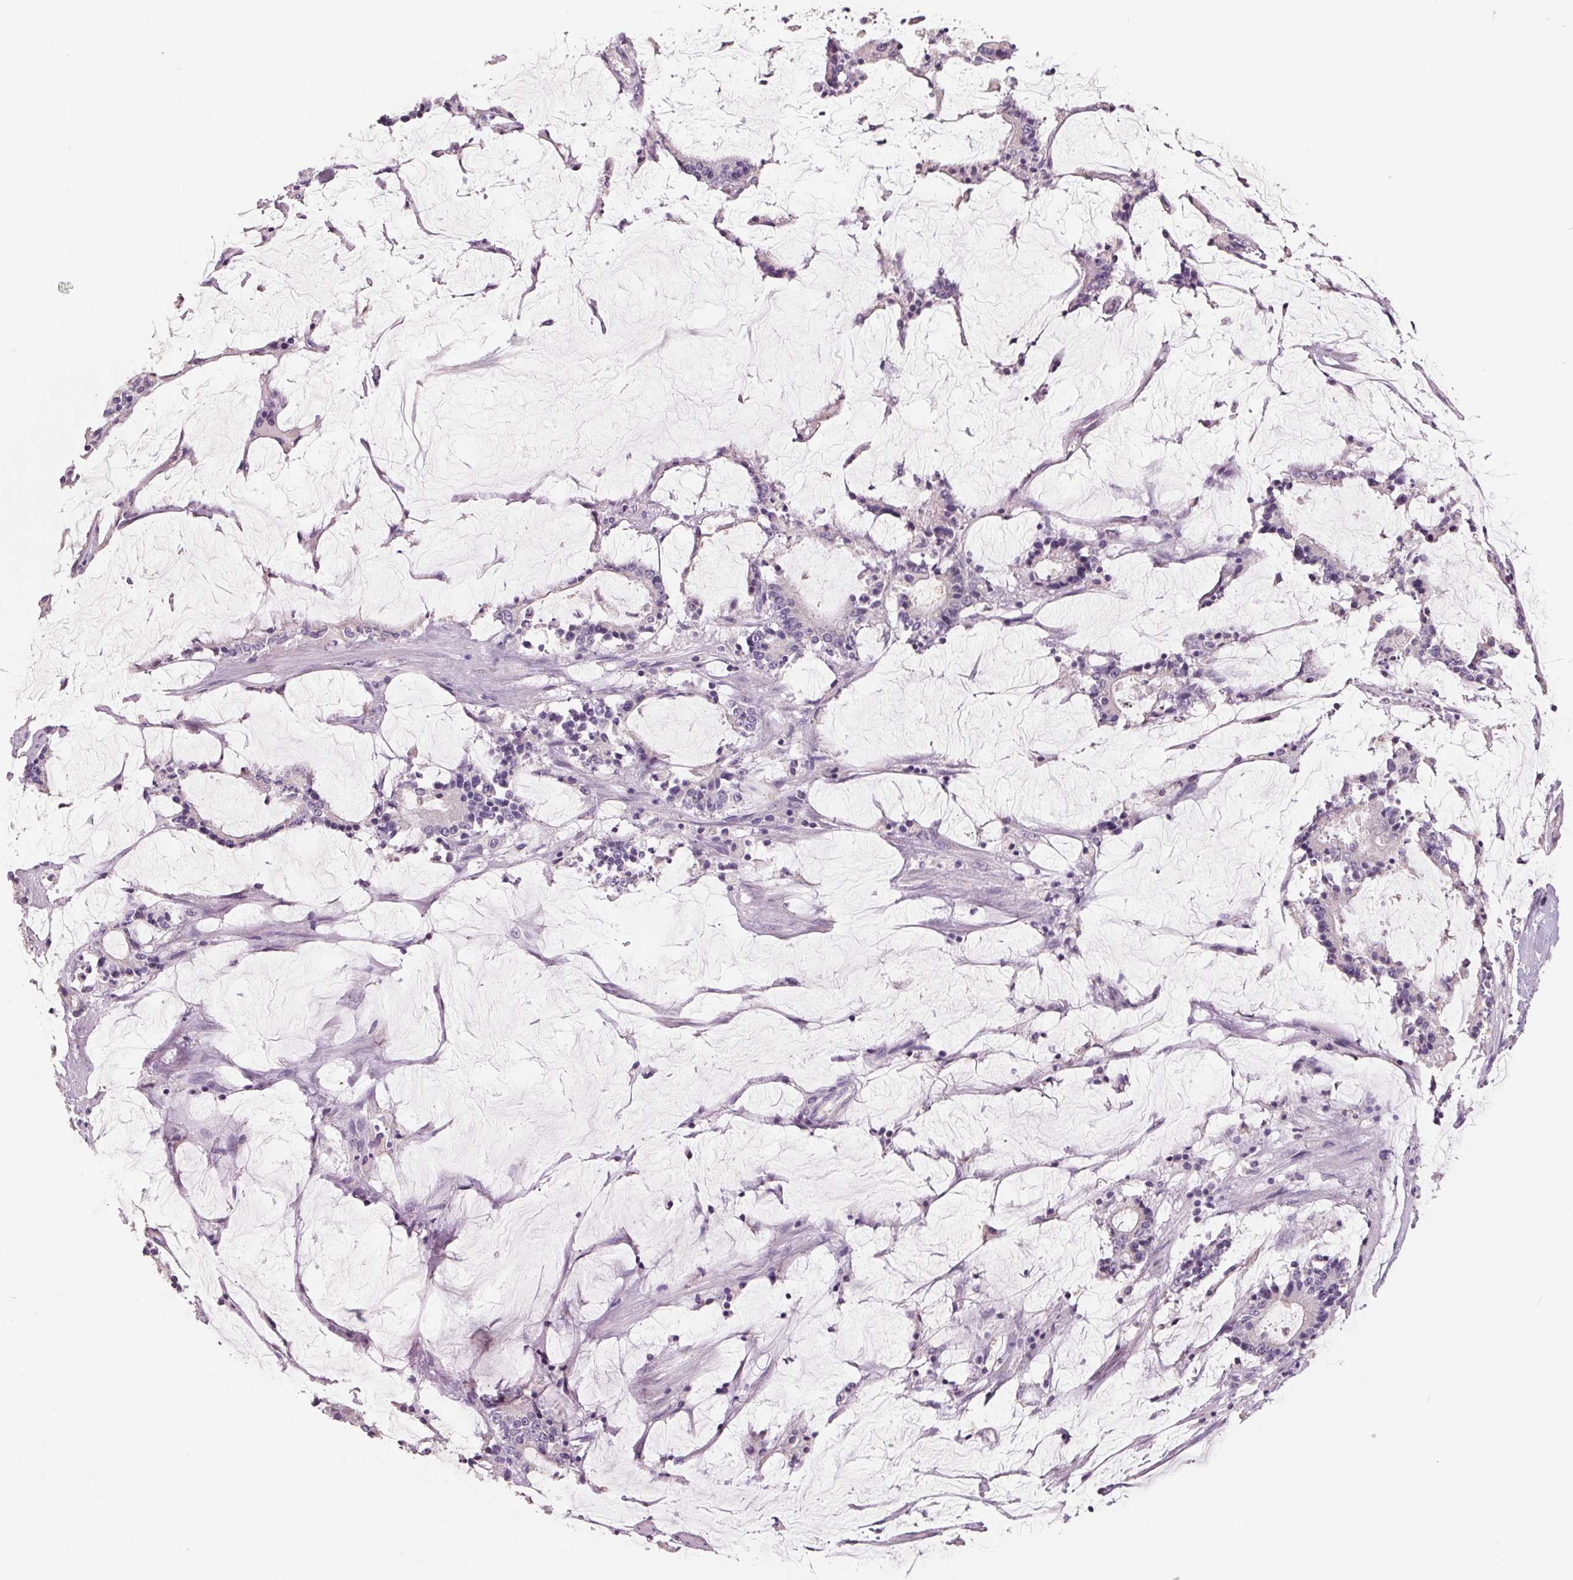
{"staining": {"intensity": "negative", "quantity": "none", "location": "none"}, "tissue": "stomach cancer", "cell_type": "Tumor cells", "image_type": "cancer", "snomed": [{"axis": "morphology", "description": "Adenocarcinoma, NOS"}, {"axis": "topography", "description": "Stomach, upper"}], "caption": "This photomicrograph is of adenocarcinoma (stomach) stained with immunohistochemistry to label a protein in brown with the nuclei are counter-stained blue. There is no positivity in tumor cells. The staining was performed using DAB to visualize the protein expression in brown, while the nuclei were stained in blue with hematoxylin (Magnification: 20x).", "gene": "FTCD", "patient": {"sex": "male", "age": 68}}